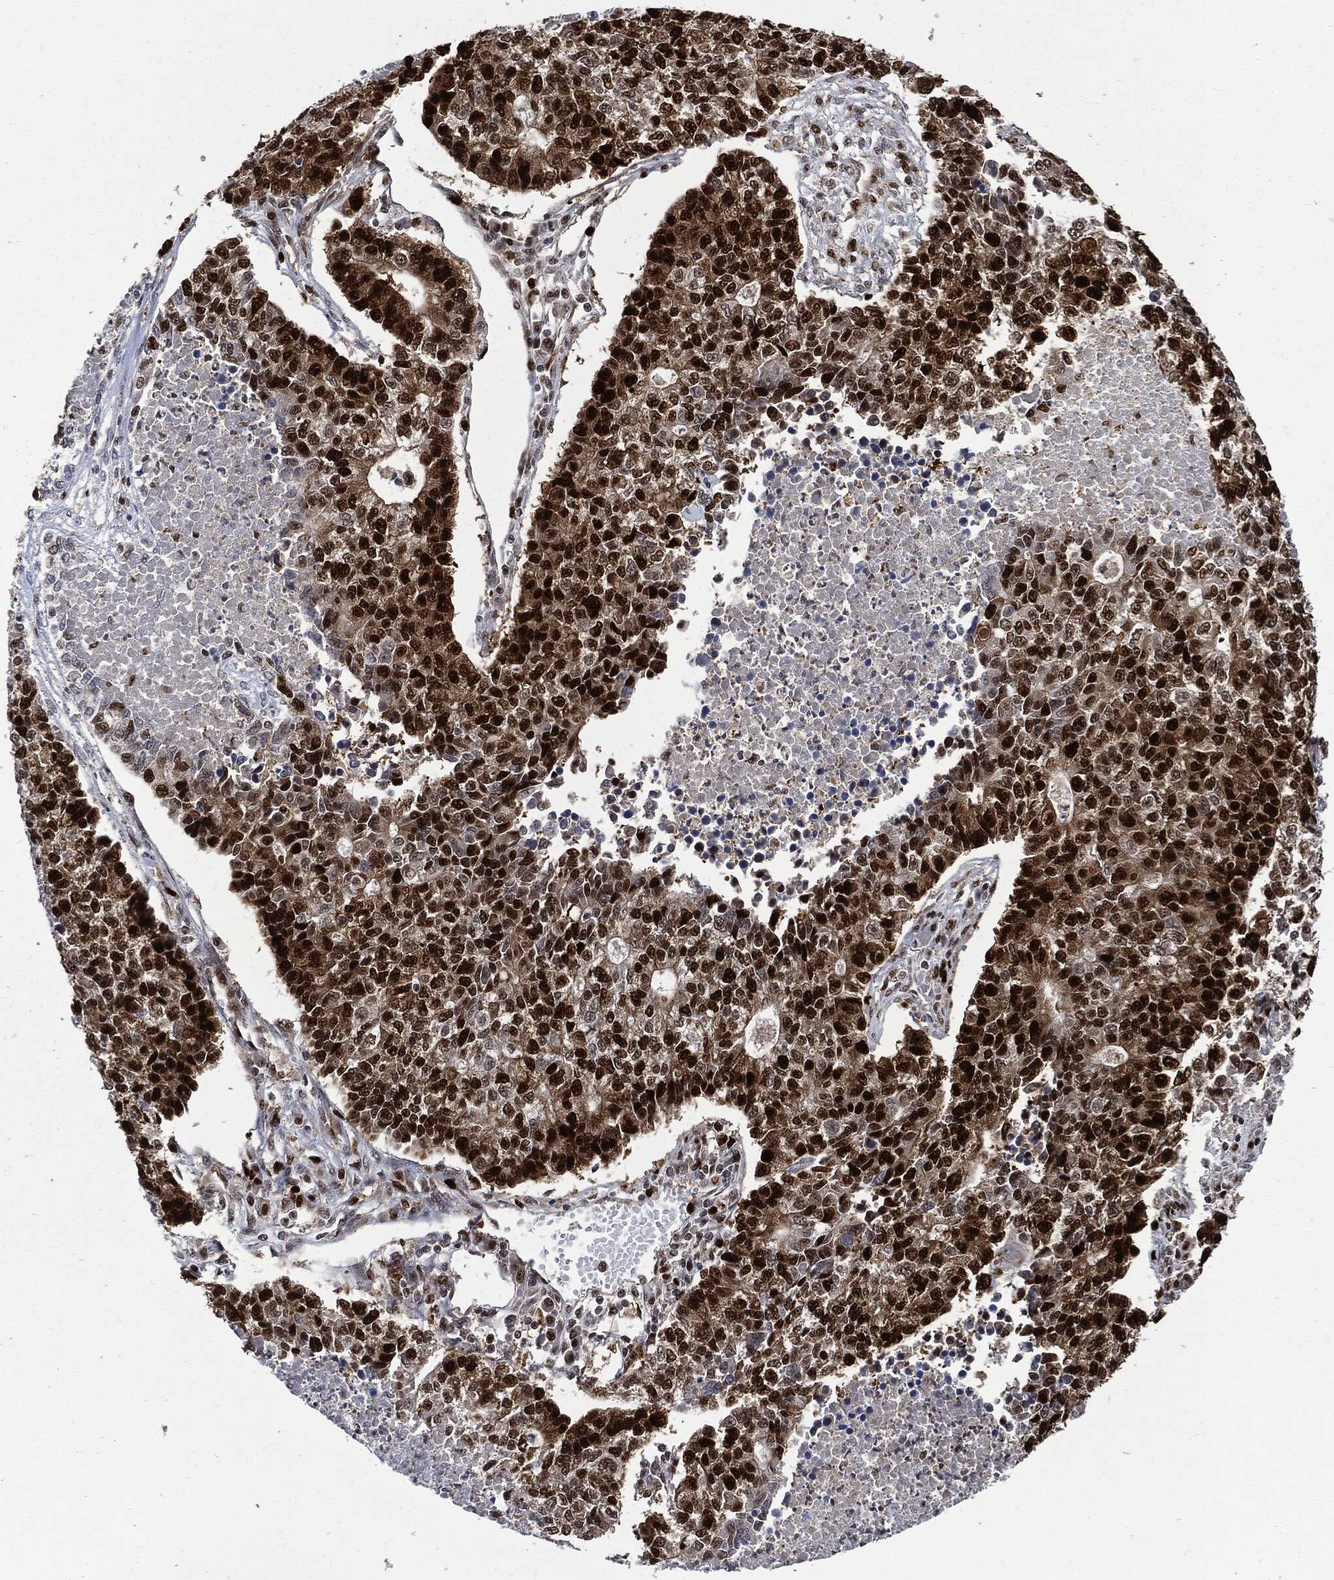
{"staining": {"intensity": "strong", "quantity": ">75%", "location": "nuclear"}, "tissue": "lung cancer", "cell_type": "Tumor cells", "image_type": "cancer", "snomed": [{"axis": "morphology", "description": "Adenocarcinoma, NOS"}, {"axis": "topography", "description": "Lung"}], "caption": "A histopathology image of human adenocarcinoma (lung) stained for a protein exhibits strong nuclear brown staining in tumor cells.", "gene": "PCNA", "patient": {"sex": "male", "age": 57}}